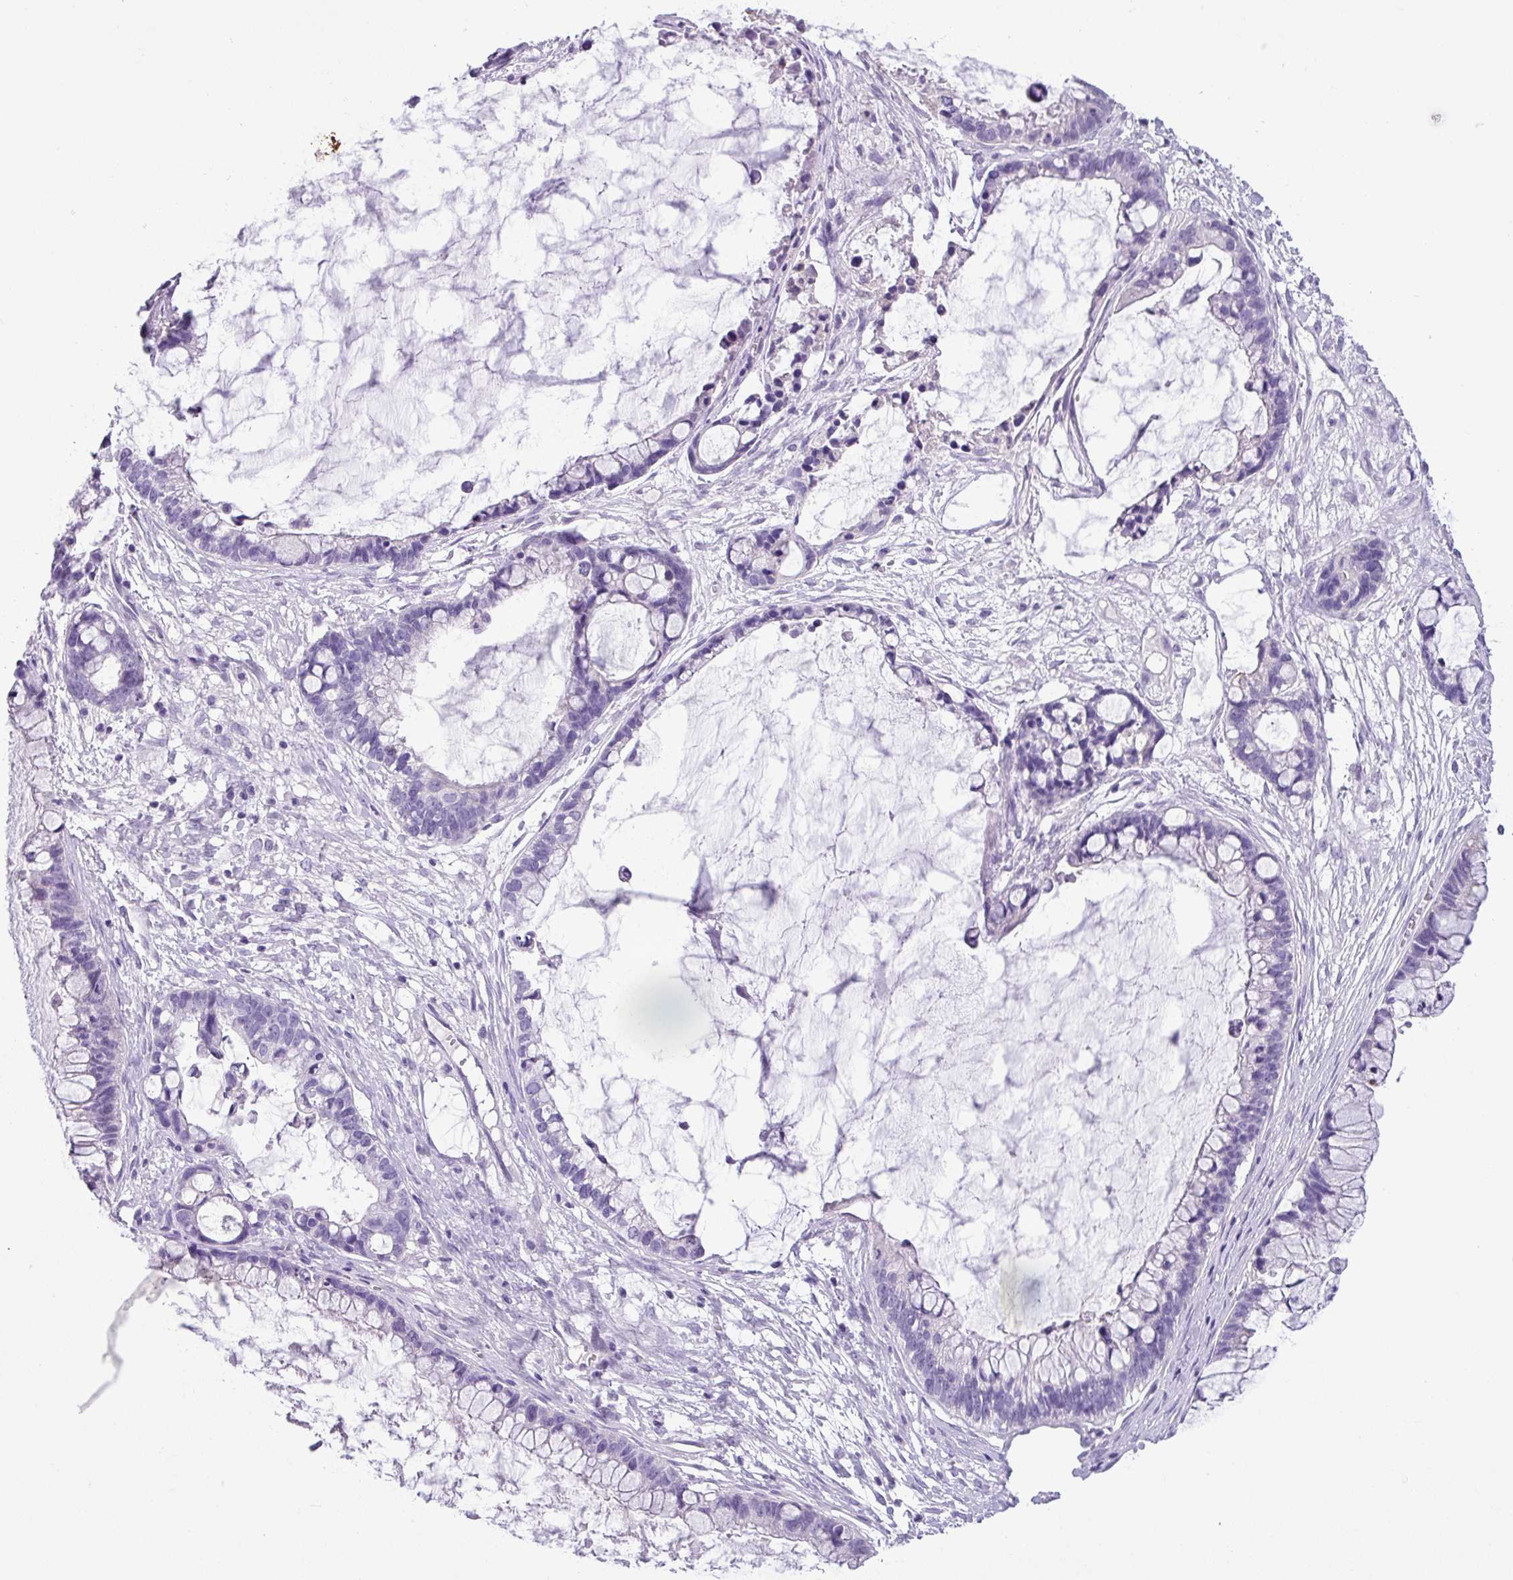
{"staining": {"intensity": "negative", "quantity": "none", "location": "none"}, "tissue": "ovarian cancer", "cell_type": "Tumor cells", "image_type": "cancer", "snomed": [{"axis": "morphology", "description": "Cystadenocarcinoma, mucinous, NOS"}, {"axis": "topography", "description": "Ovary"}], "caption": "Protein analysis of ovarian mucinous cystadenocarcinoma exhibits no significant positivity in tumor cells.", "gene": "CYSTM1", "patient": {"sex": "female", "age": 63}}